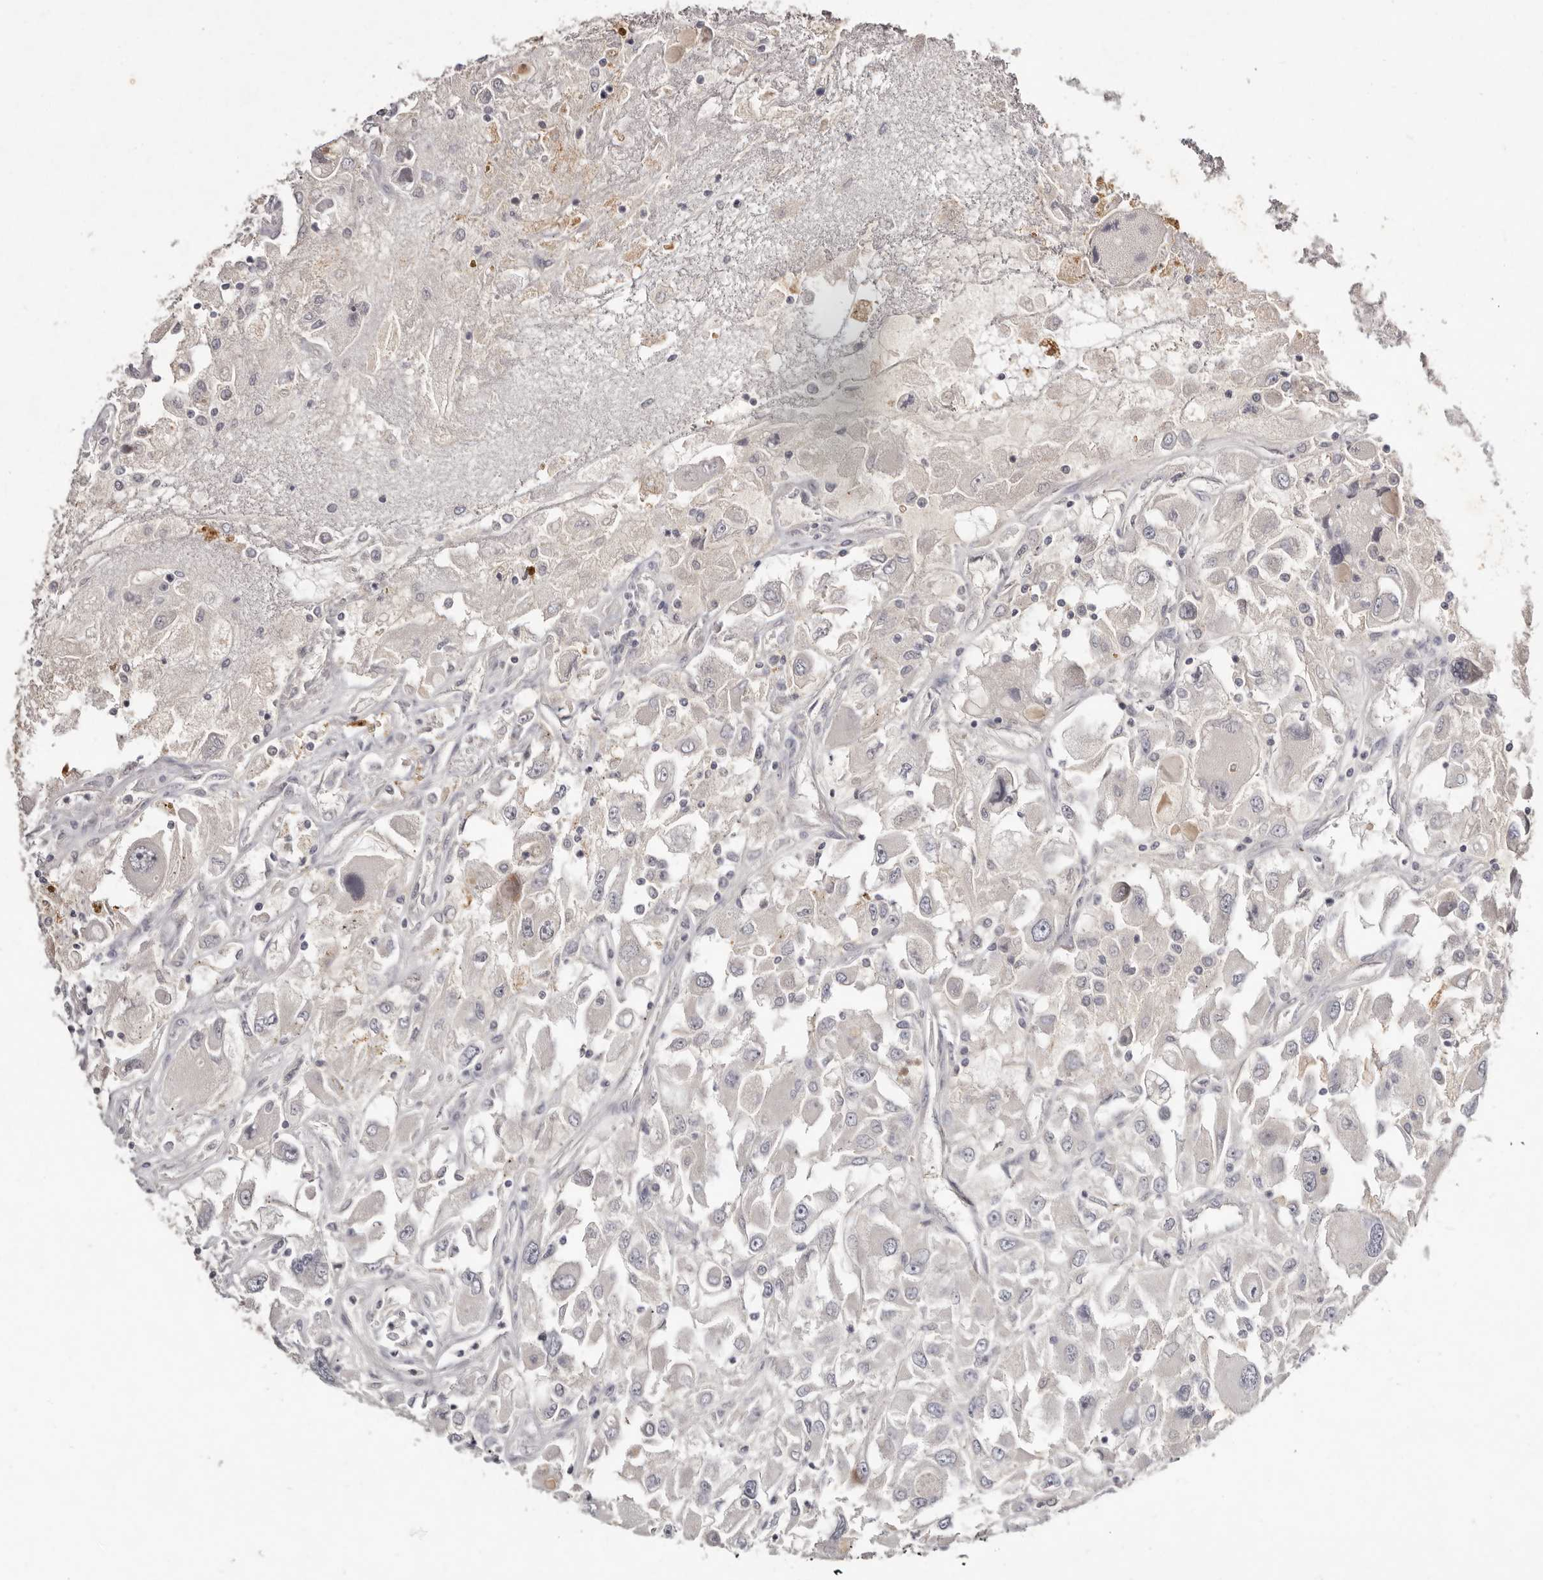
{"staining": {"intensity": "negative", "quantity": "none", "location": "none"}, "tissue": "renal cancer", "cell_type": "Tumor cells", "image_type": "cancer", "snomed": [{"axis": "morphology", "description": "Adenocarcinoma, NOS"}, {"axis": "topography", "description": "Kidney"}], "caption": "Immunohistochemistry of human renal adenocarcinoma demonstrates no staining in tumor cells.", "gene": "SCUBE2", "patient": {"sex": "female", "age": 52}}